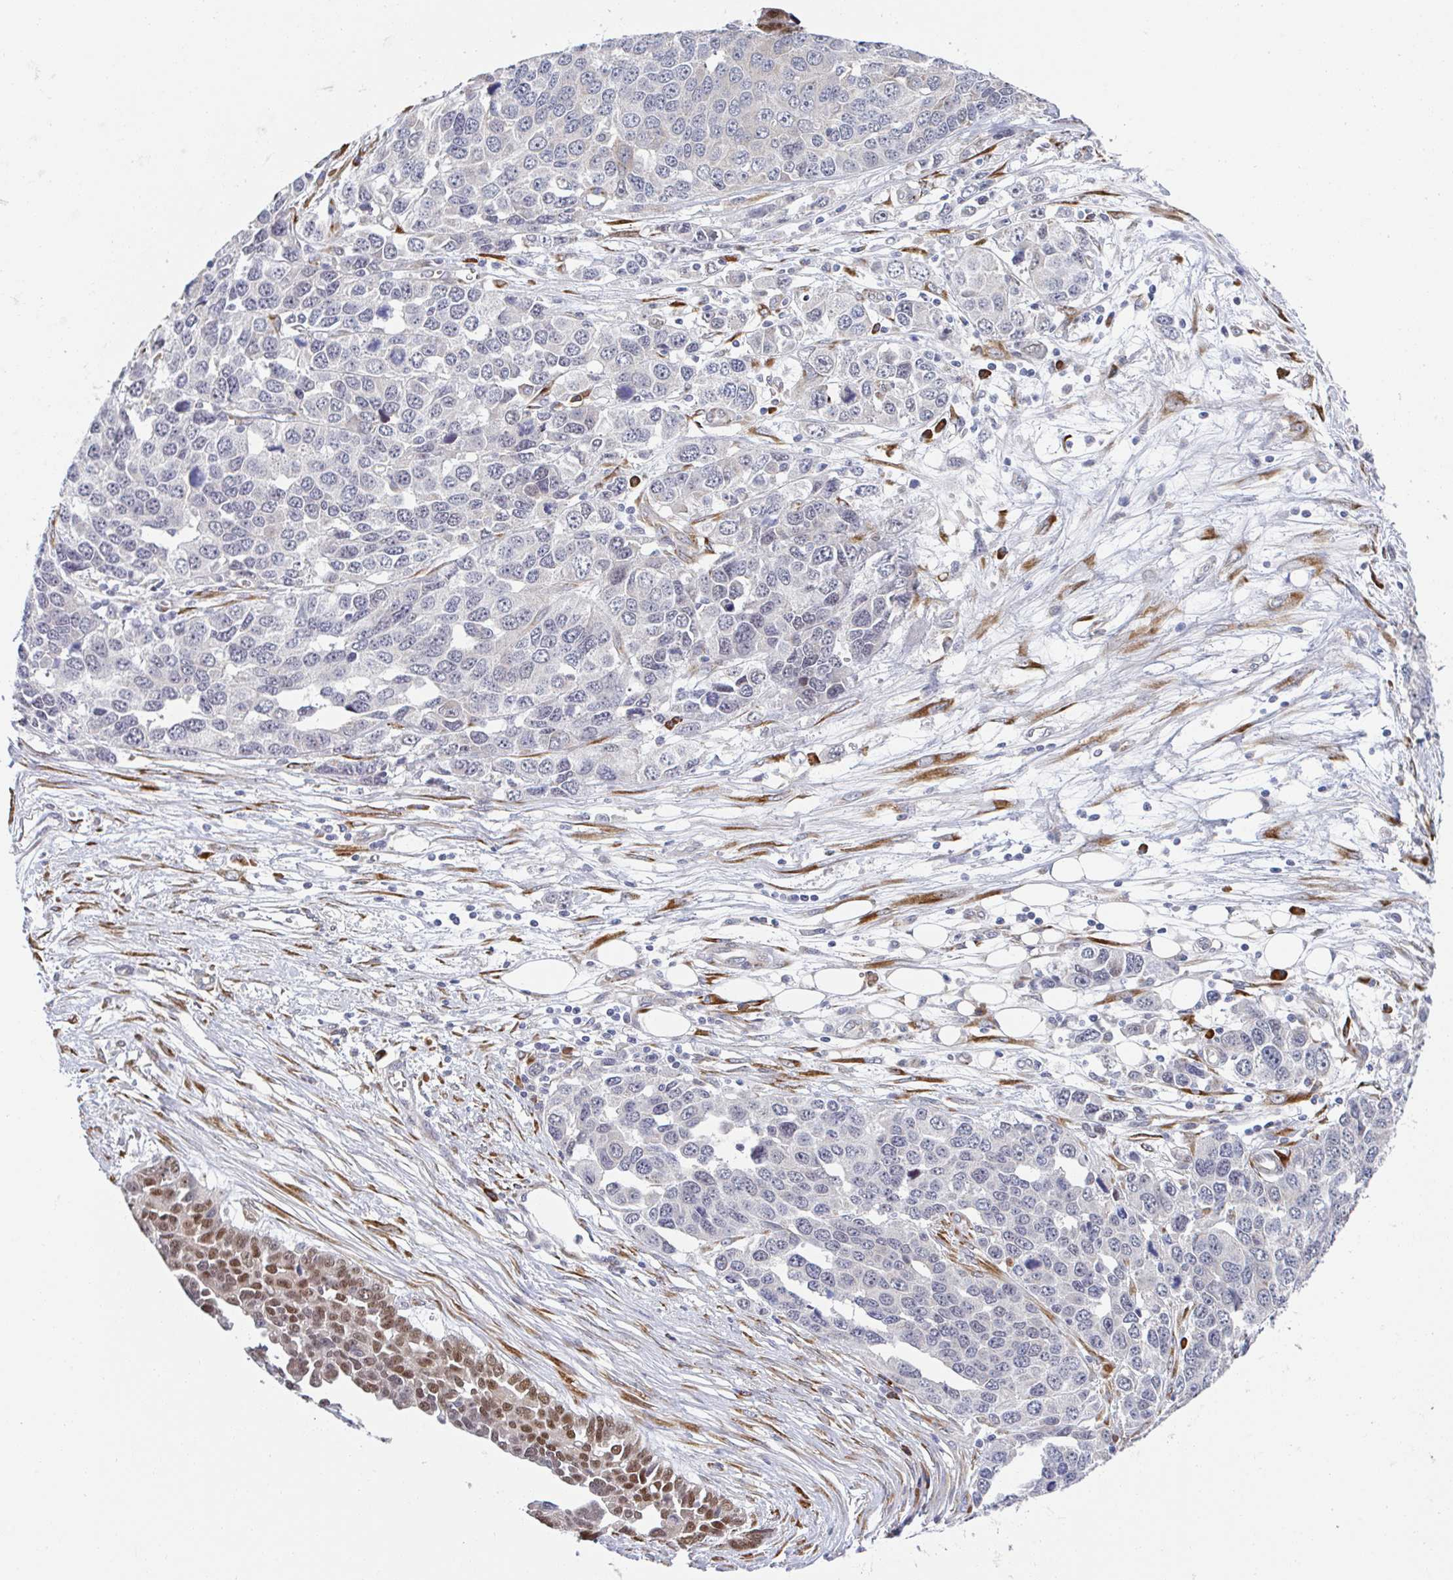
{"staining": {"intensity": "negative", "quantity": "none", "location": "none"}, "tissue": "ovarian cancer", "cell_type": "Tumor cells", "image_type": "cancer", "snomed": [{"axis": "morphology", "description": "Cystadenocarcinoma, serous, NOS"}, {"axis": "topography", "description": "Ovary"}], "caption": "Immunohistochemical staining of ovarian cancer displays no significant staining in tumor cells.", "gene": "TRAPPC10", "patient": {"sex": "female", "age": 76}}